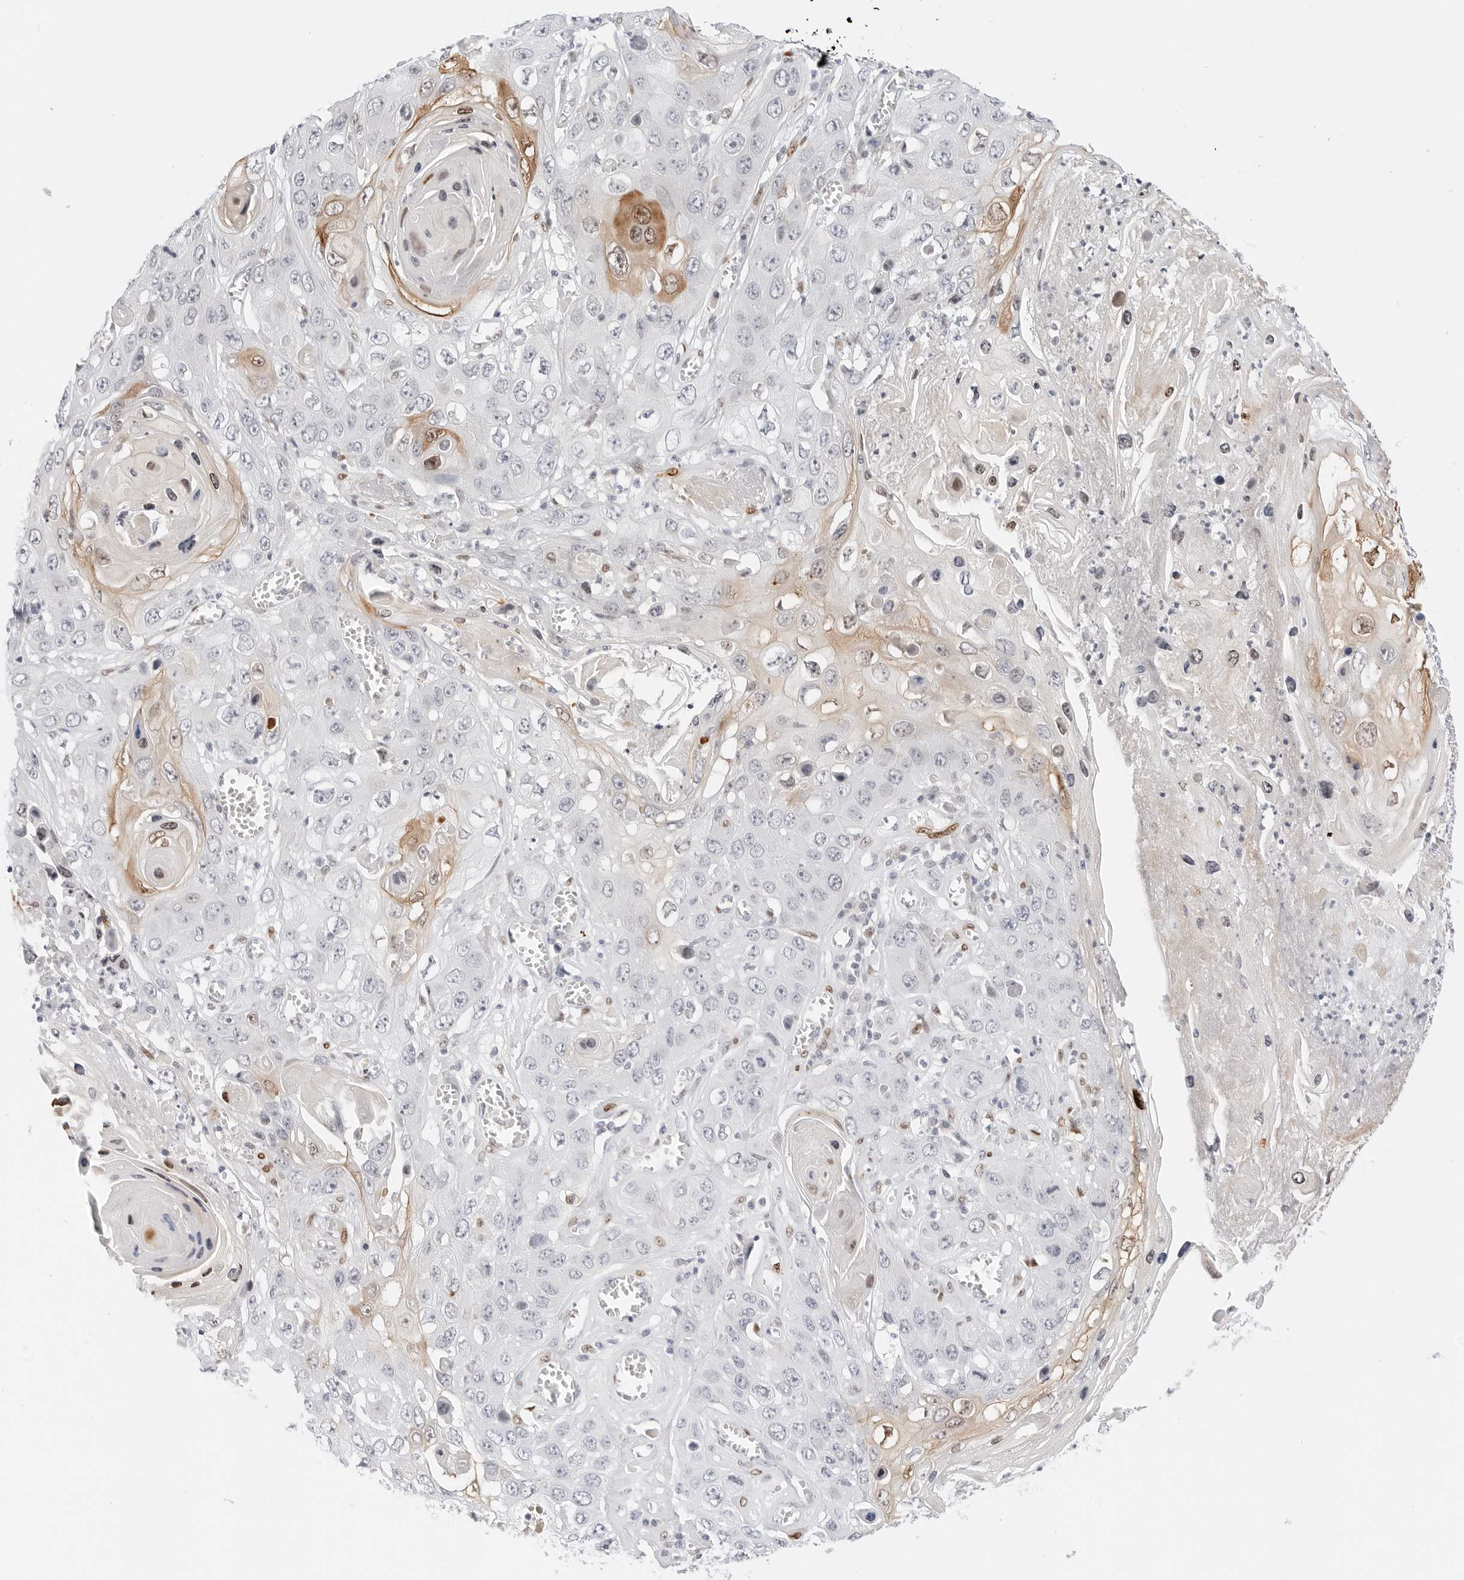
{"staining": {"intensity": "moderate", "quantity": "<25%", "location": "nuclear"}, "tissue": "skin cancer", "cell_type": "Tumor cells", "image_type": "cancer", "snomed": [{"axis": "morphology", "description": "Squamous cell carcinoma, NOS"}, {"axis": "topography", "description": "Skin"}], "caption": "Skin squamous cell carcinoma was stained to show a protein in brown. There is low levels of moderate nuclear expression in approximately <25% of tumor cells.", "gene": "SPIDR", "patient": {"sex": "male", "age": 55}}